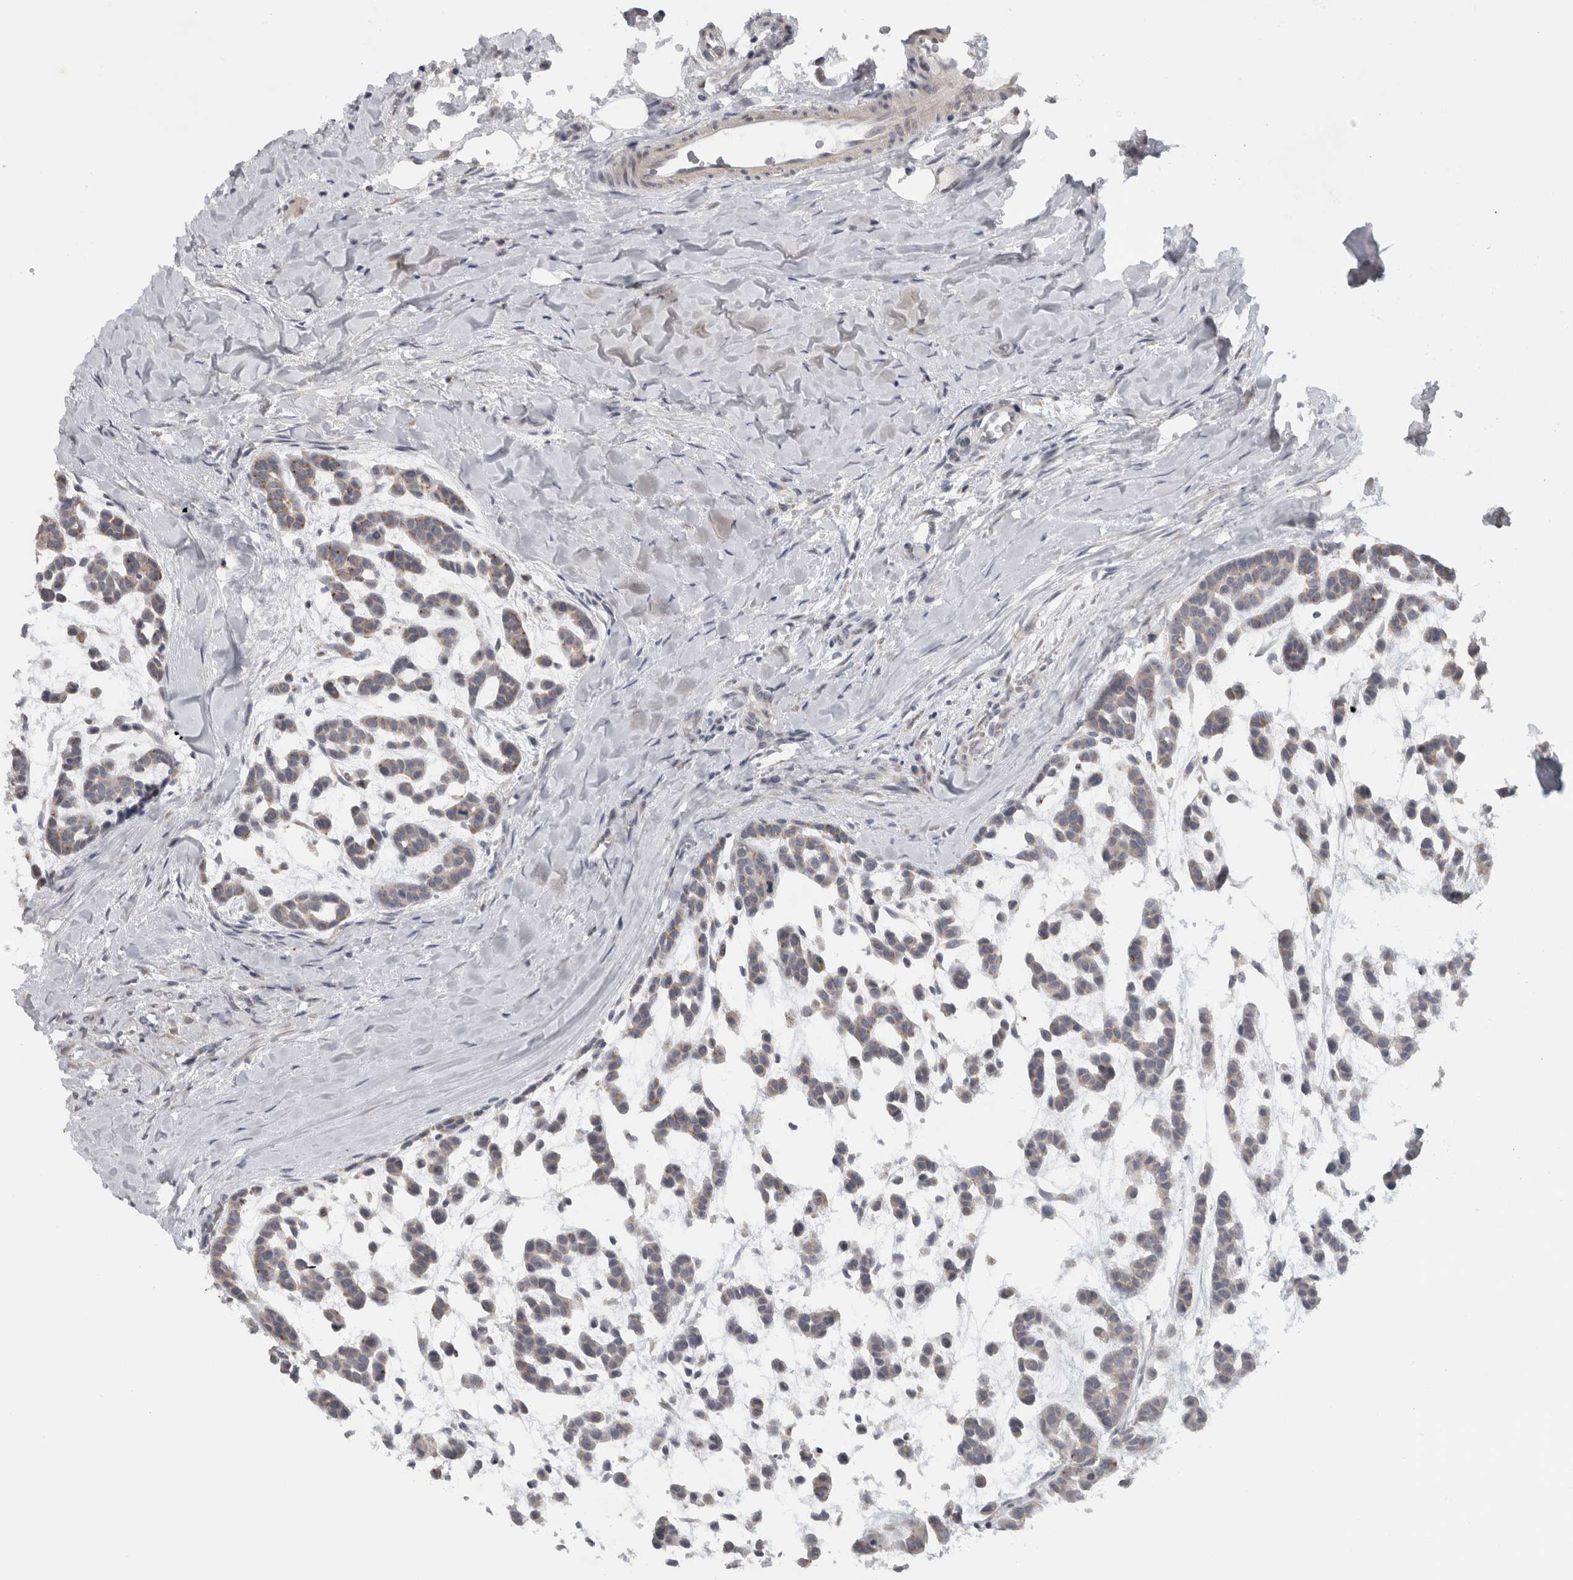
{"staining": {"intensity": "weak", "quantity": "25%-75%", "location": "cytoplasmic/membranous"}, "tissue": "head and neck cancer", "cell_type": "Tumor cells", "image_type": "cancer", "snomed": [{"axis": "morphology", "description": "Adenocarcinoma, NOS"}, {"axis": "morphology", "description": "Adenoma, NOS"}, {"axis": "topography", "description": "Head-Neck"}], "caption": "About 25%-75% of tumor cells in adenocarcinoma (head and neck) exhibit weak cytoplasmic/membranous protein expression as visualized by brown immunohistochemical staining.", "gene": "MGAT1", "patient": {"sex": "female", "age": 55}}